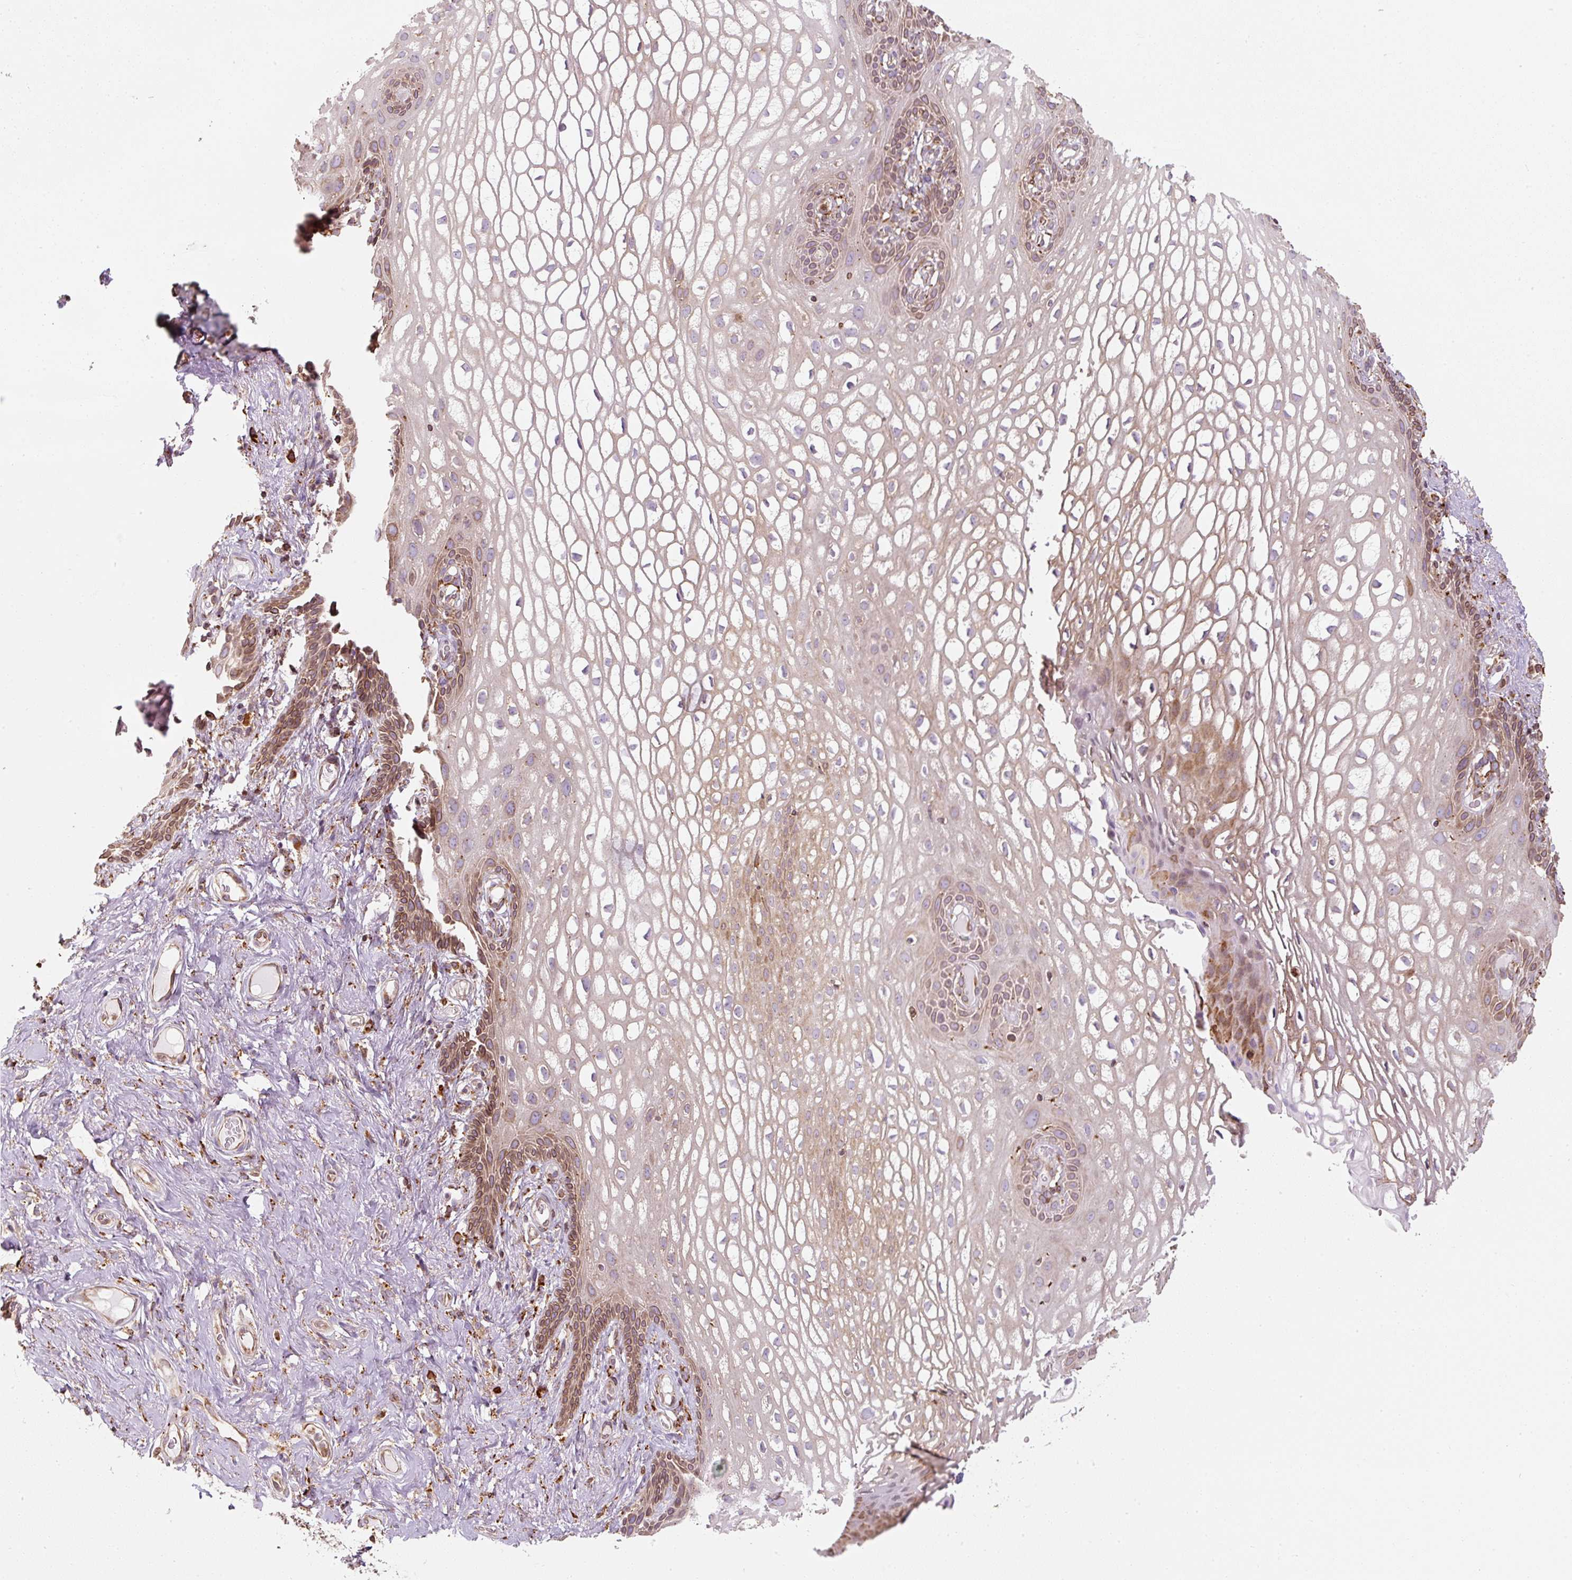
{"staining": {"intensity": "moderate", "quantity": "25%-75%", "location": "cytoplasmic/membranous"}, "tissue": "vagina", "cell_type": "Squamous epithelial cells", "image_type": "normal", "snomed": [{"axis": "morphology", "description": "Normal tissue, NOS"}, {"axis": "topography", "description": "Vagina"}, {"axis": "topography", "description": "Peripheral nerve tissue"}], "caption": "Immunohistochemistry (IHC) micrograph of unremarkable human vagina stained for a protein (brown), which reveals medium levels of moderate cytoplasmic/membranous staining in about 25%-75% of squamous epithelial cells.", "gene": "PRKCSH", "patient": {"sex": "female", "age": 71}}